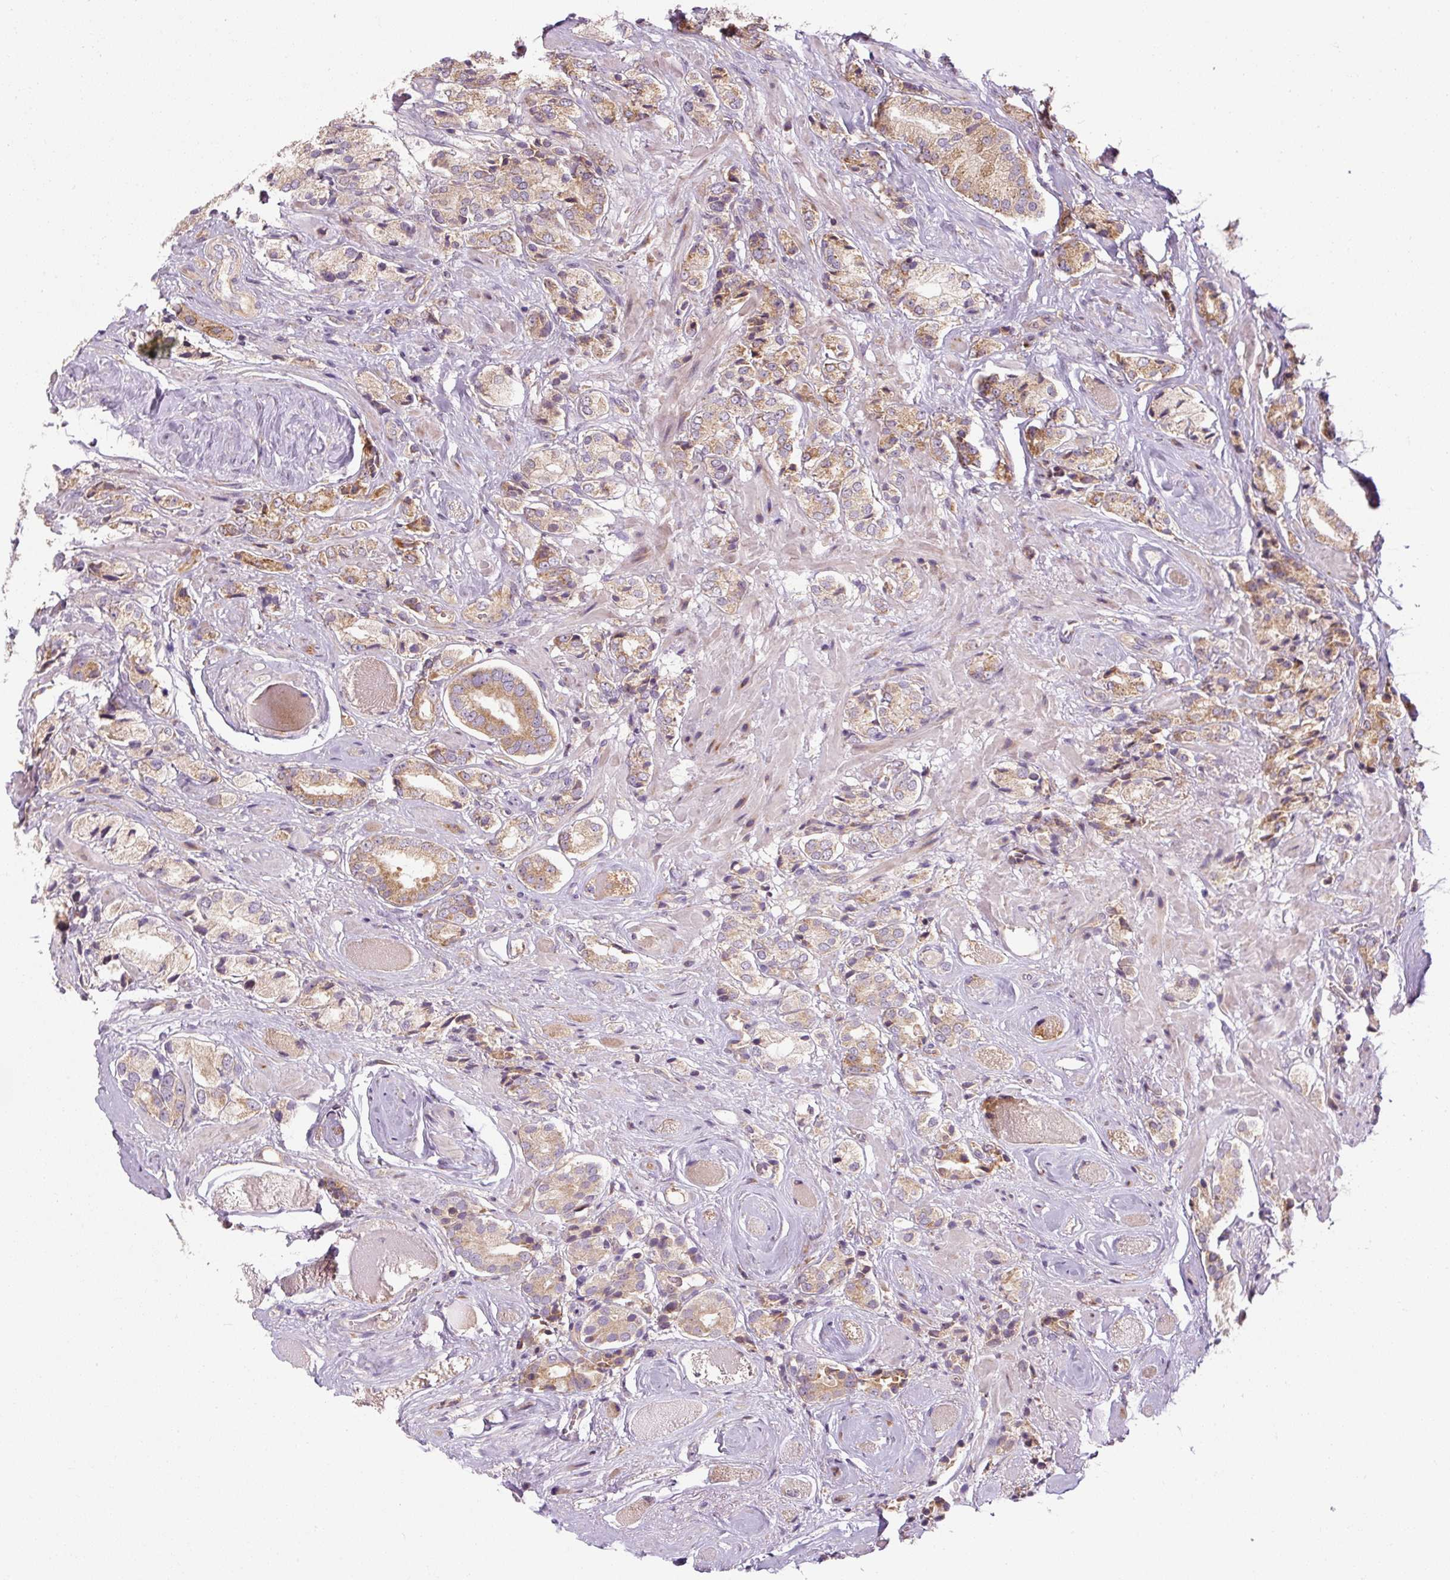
{"staining": {"intensity": "moderate", "quantity": ">75%", "location": "cytoplasmic/membranous"}, "tissue": "prostate cancer", "cell_type": "Tumor cells", "image_type": "cancer", "snomed": [{"axis": "morphology", "description": "Adenocarcinoma, High grade"}, {"axis": "topography", "description": "Prostate and seminal vesicle, NOS"}], "caption": "This micrograph exhibits immunohistochemistry staining of prostate cancer, with medium moderate cytoplasmic/membranous staining in about >75% of tumor cells.", "gene": "PRSS48", "patient": {"sex": "male", "age": 64}}